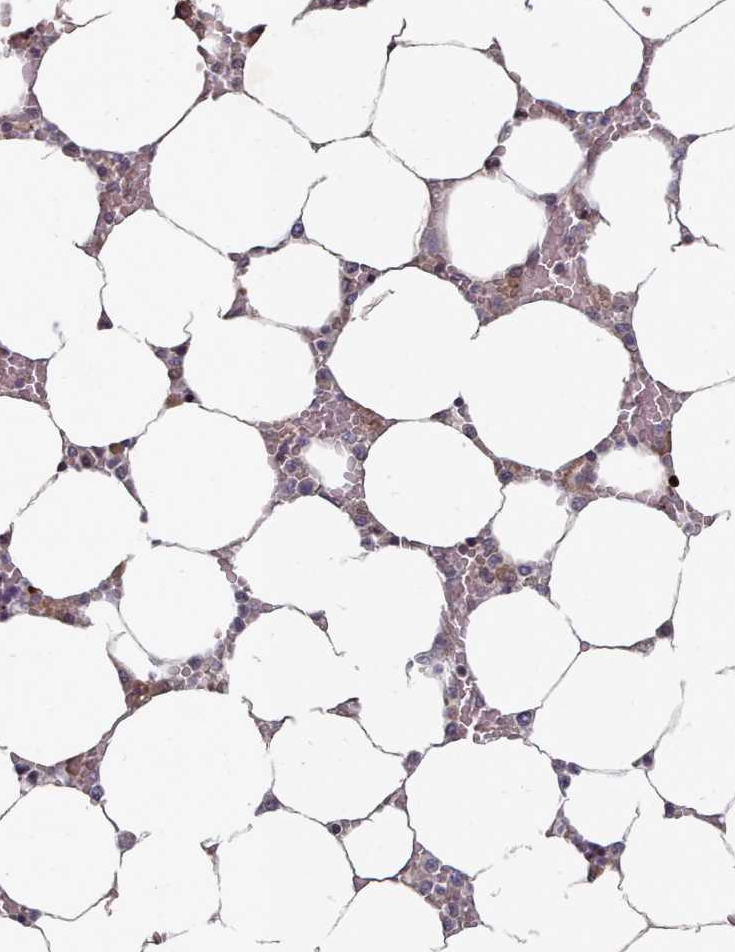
{"staining": {"intensity": "negative", "quantity": "none", "location": "none"}, "tissue": "bone marrow", "cell_type": "Hematopoietic cells", "image_type": "normal", "snomed": [{"axis": "morphology", "description": "Normal tissue, NOS"}, {"axis": "topography", "description": "Bone marrow"}], "caption": "The immunohistochemistry image has no significant positivity in hematopoietic cells of bone marrow. Brightfield microscopy of immunohistochemistry stained with DAB (3,3'-diaminobenzidine) (brown) and hematoxylin (blue), captured at high magnification.", "gene": "ACKR3", "patient": {"sex": "male", "age": 64}}